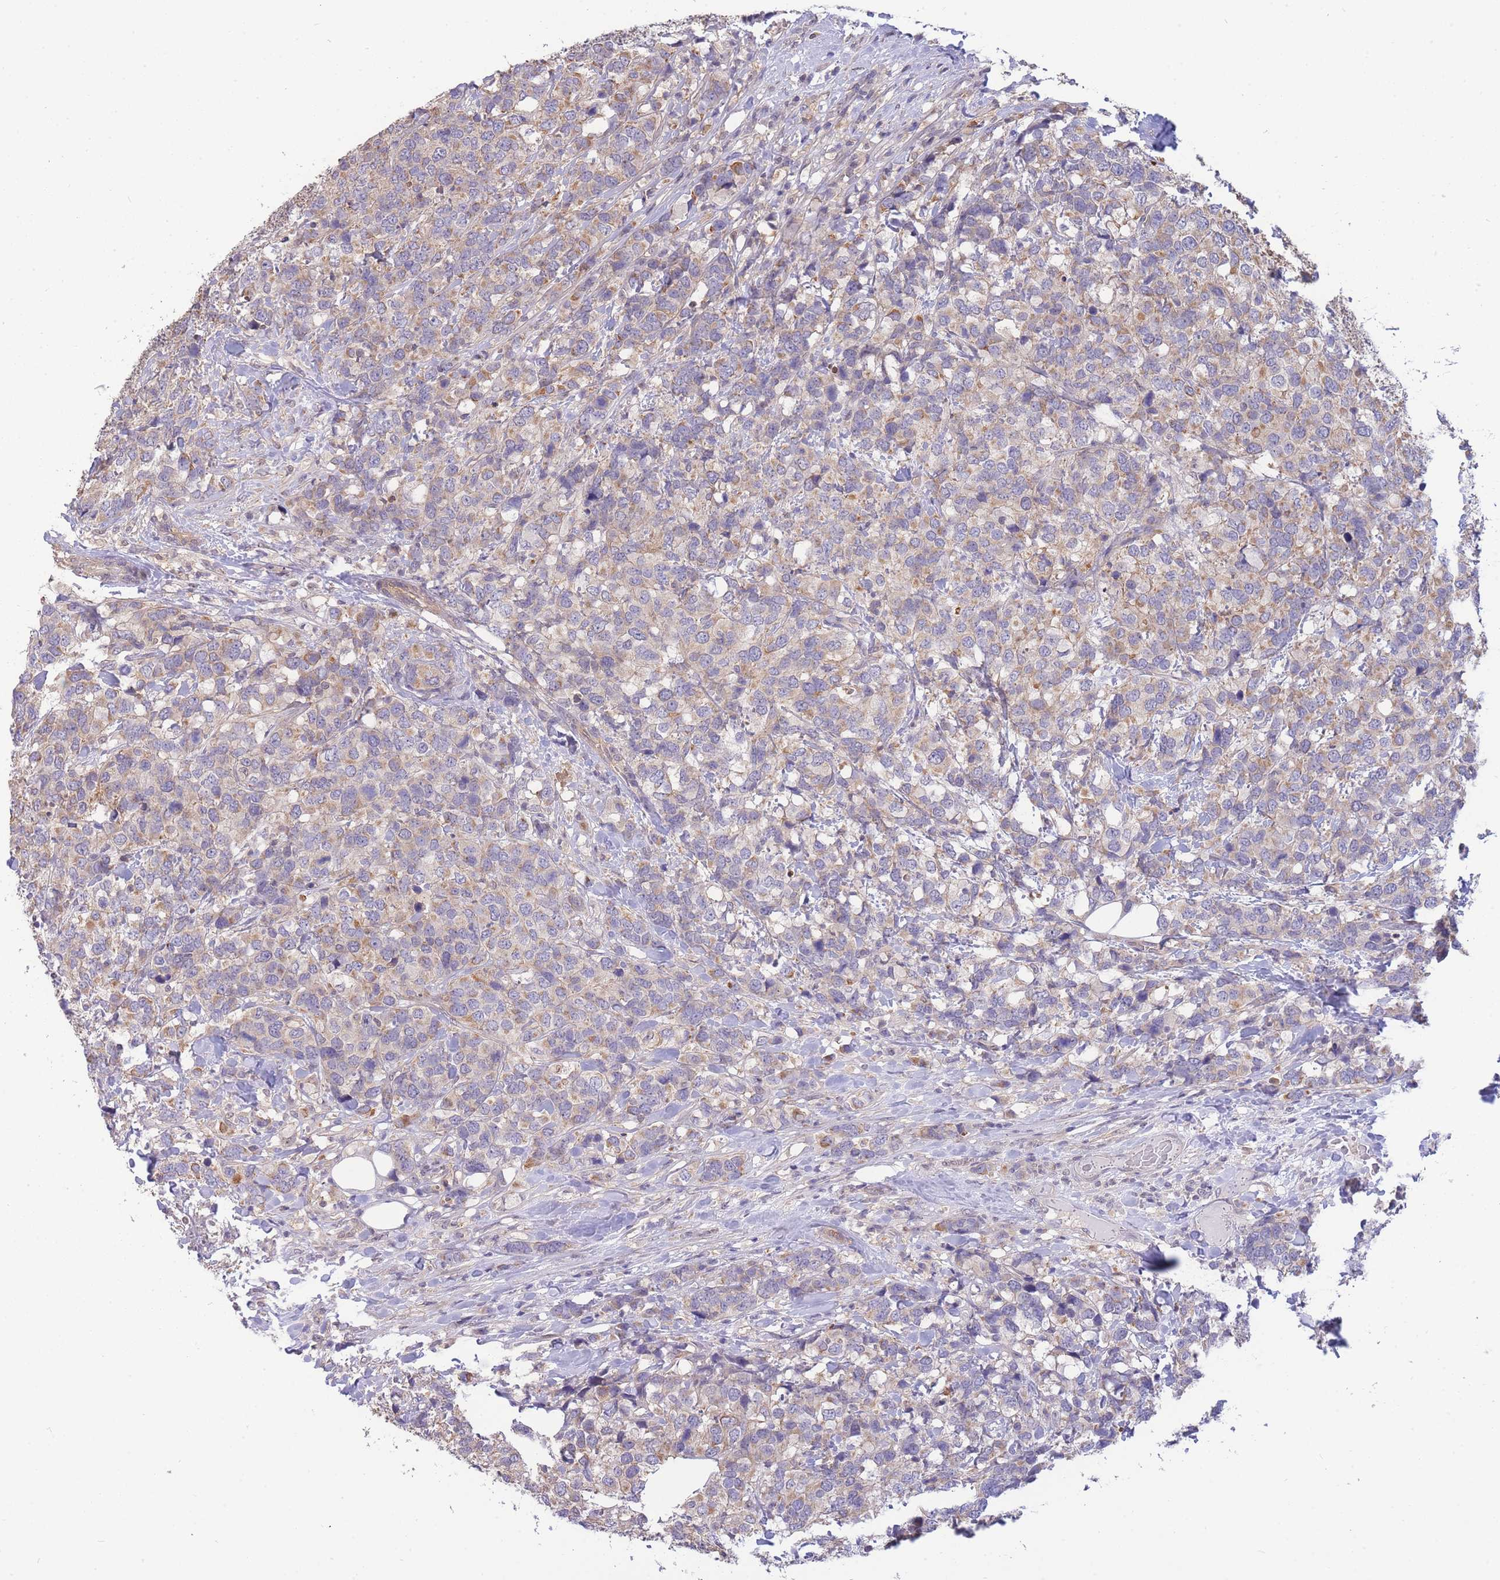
{"staining": {"intensity": "moderate", "quantity": "<25%", "location": "cytoplasmic/membranous"}, "tissue": "breast cancer", "cell_type": "Tumor cells", "image_type": "cancer", "snomed": [{"axis": "morphology", "description": "Lobular carcinoma"}, {"axis": "topography", "description": "Breast"}], "caption": "Immunohistochemistry staining of breast cancer, which exhibits low levels of moderate cytoplasmic/membranous positivity in about <25% of tumor cells indicating moderate cytoplasmic/membranous protein expression. The staining was performed using DAB (brown) for protein detection and nuclei were counterstained in hematoxylin (blue).", "gene": "SMC6", "patient": {"sex": "female", "age": 59}}